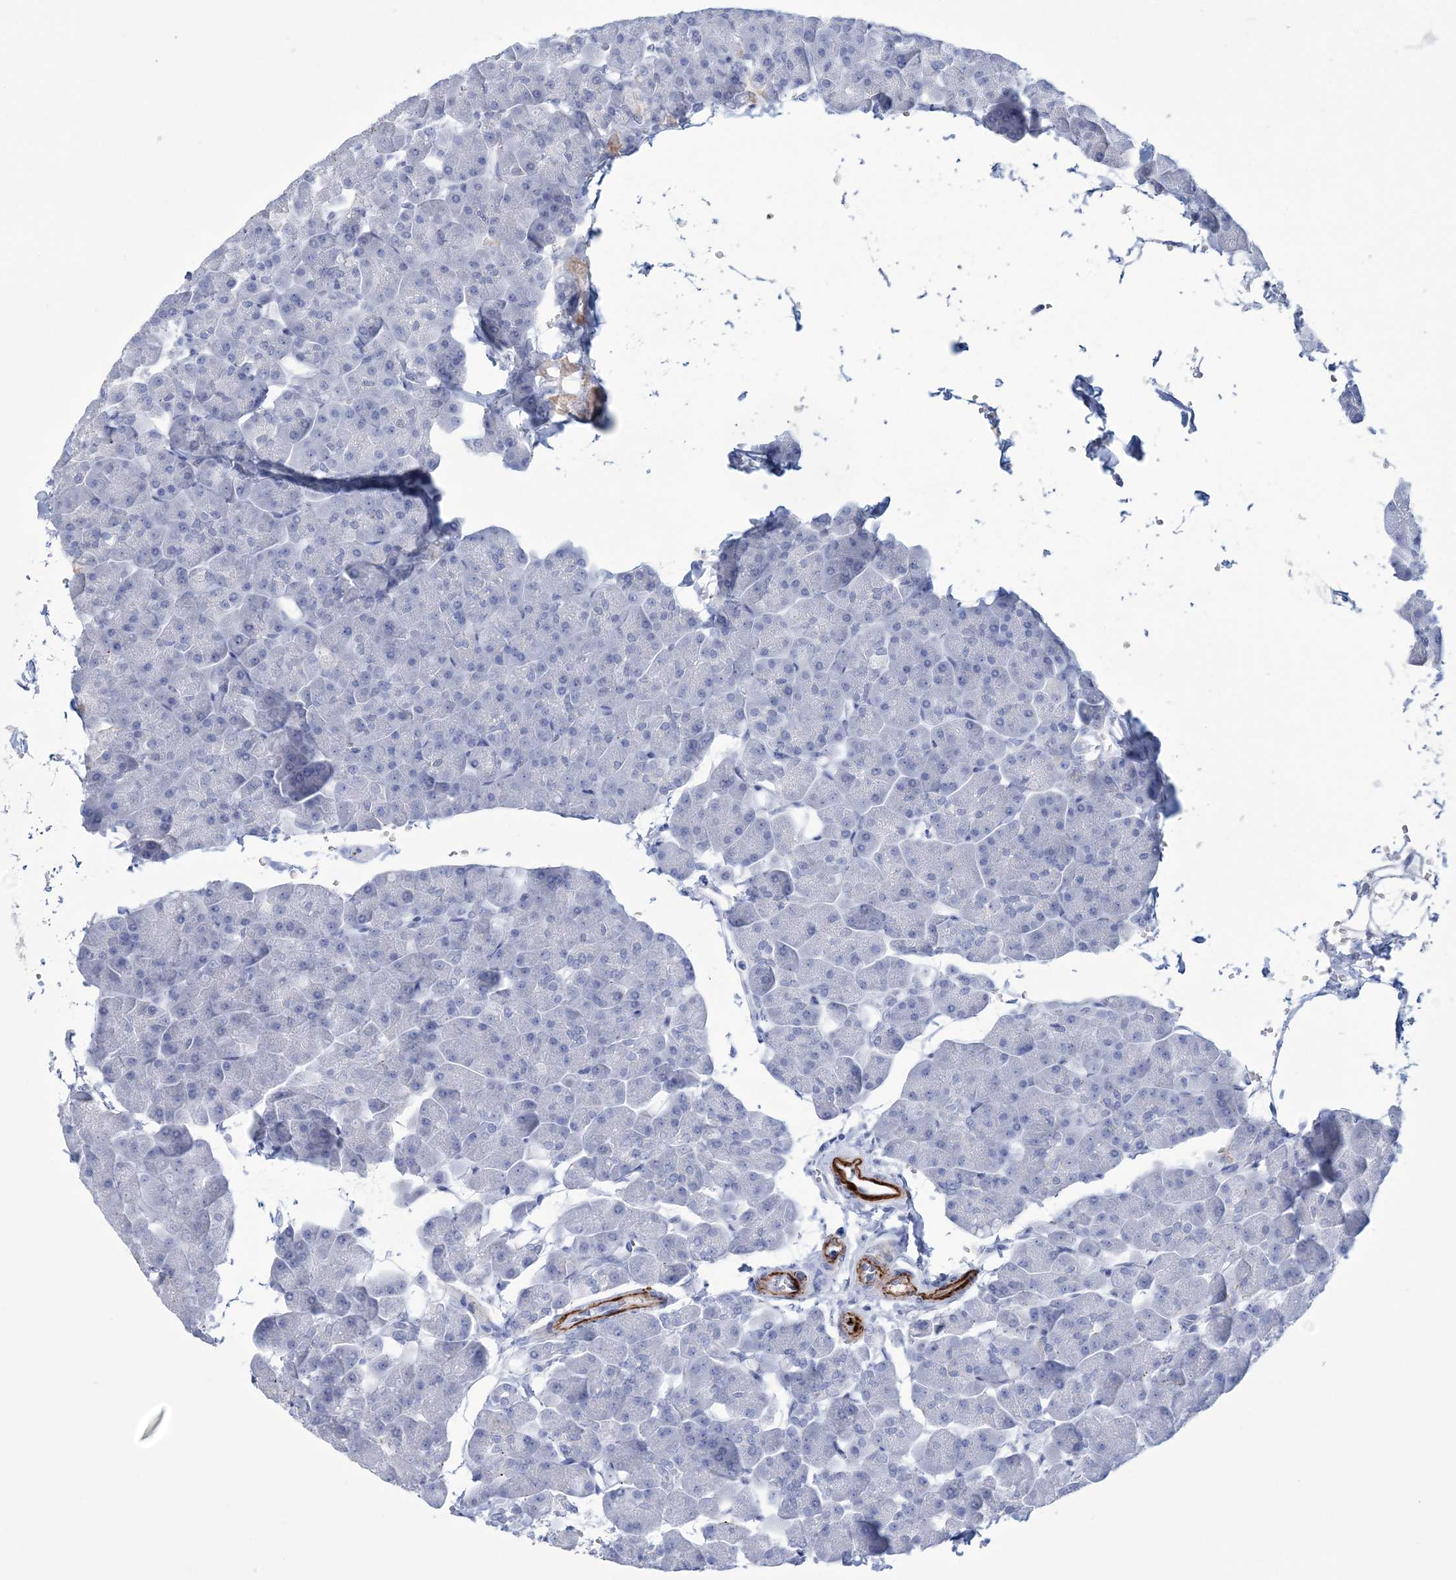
{"staining": {"intensity": "negative", "quantity": "none", "location": "none"}, "tissue": "pancreas", "cell_type": "Exocrine glandular cells", "image_type": "normal", "snomed": [{"axis": "morphology", "description": "Normal tissue, NOS"}, {"axis": "topography", "description": "Pancreas"}], "caption": "Protein analysis of normal pancreas demonstrates no significant staining in exocrine glandular cells. The staining was performed using DAB to visualize the protein expression in brown, while the nuclei were stained in blue with hematoxylin (Magnification: 20x).", "gene": "DPCD", "patient": {"sex": "male", "age": 35}}